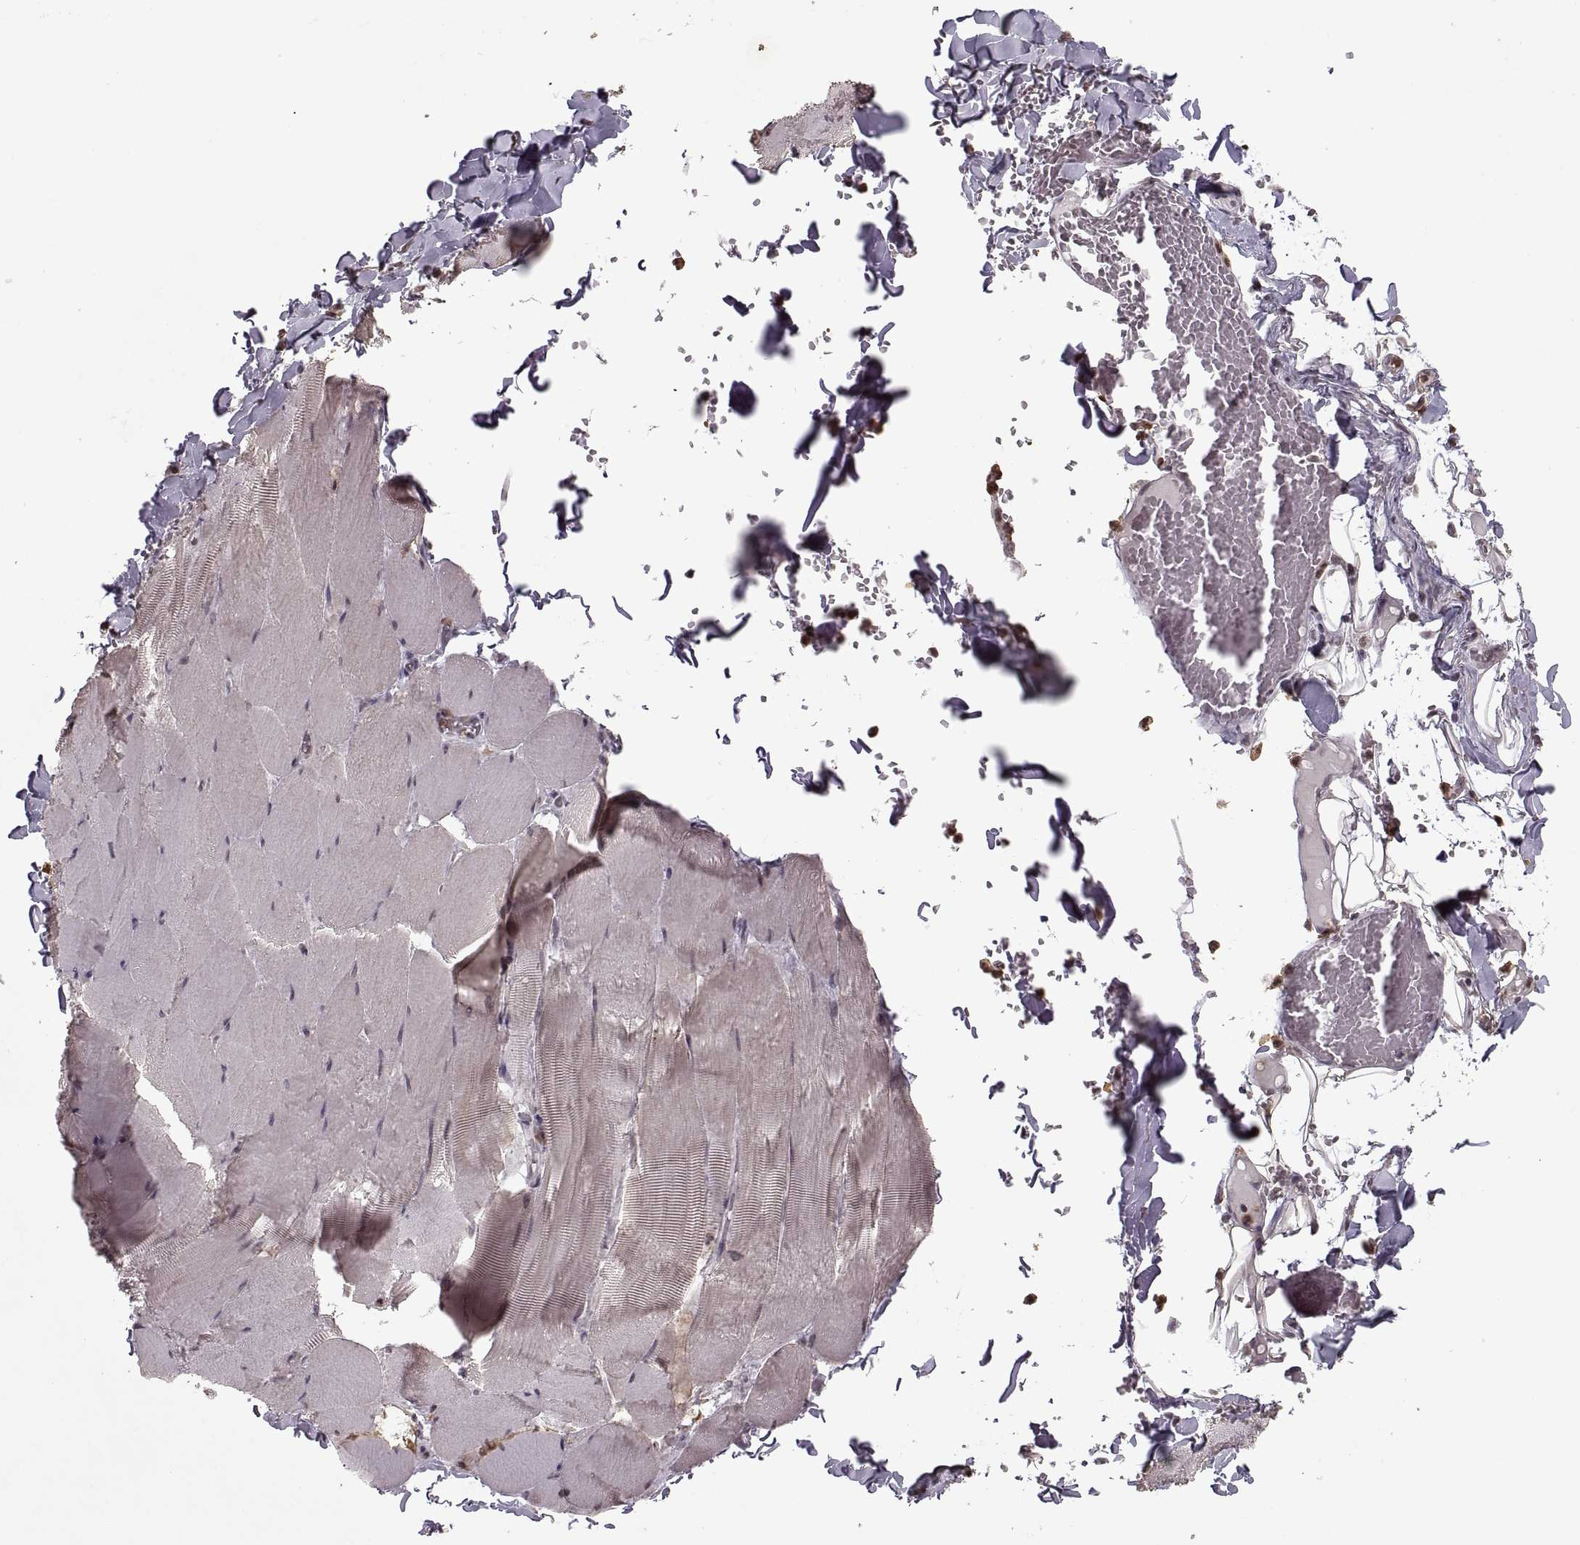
{"staining": {"intensity": "negative", "quantity": "none", "location": "none"}, "tissue": "skeletal muscle", "cell_type": "Myocytes", "image_type": "normal", "snomed": [{"axis": "morphology", "description": "Normal tissue, NOS"}, {"axis": "morphology", "description": "Malignant melanoma, Metastatic site"}, {"axis": "topography", "description": "Skeletal muscle"}], "caption": "The immunohistochemistry histopathology image has no significant expression in myocytes of skeletal muscle. The staining was performed using DAB (3,3'-diaminobenzidine) to visualize the protein expression in brown, while the nuclei were stained in blue with hematoxylin (Magnification: 20x).", "gene": "PALS1", "patient": {"sex": "male", "age": 50}}